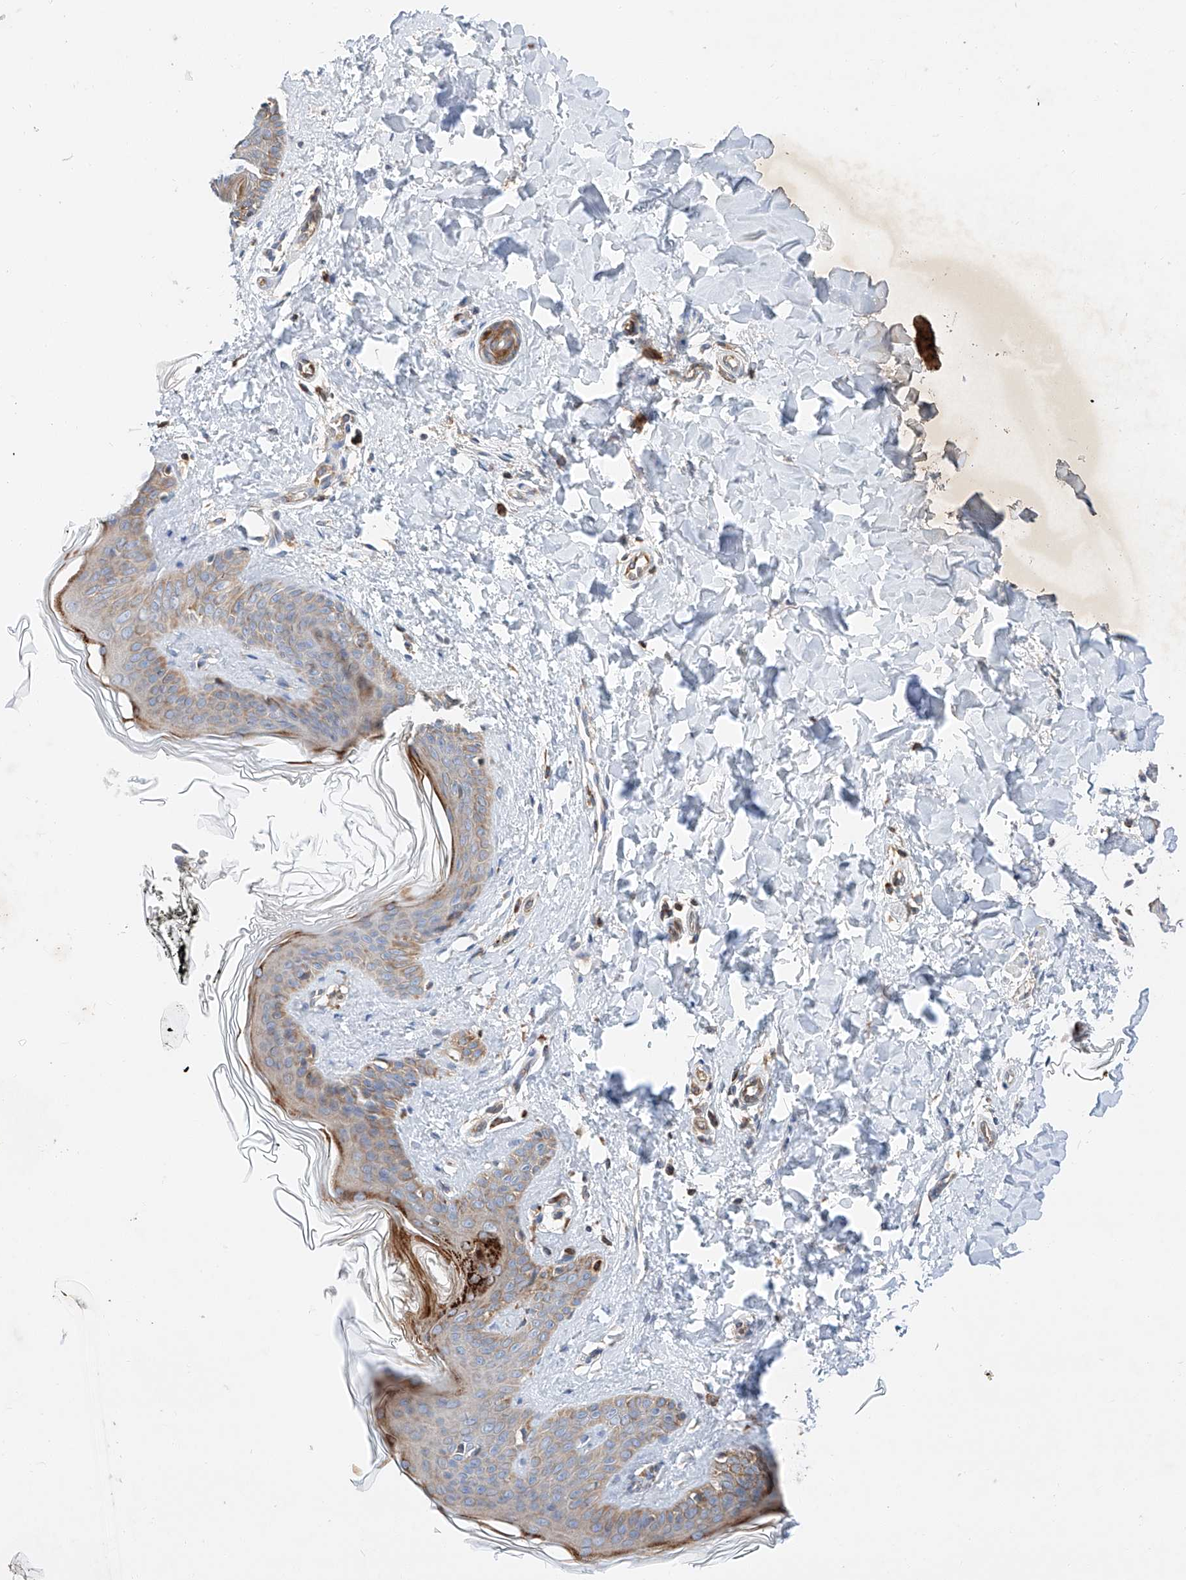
{"staining": {"intensity": "moderate", "quantity": ">75%", "location": "cytoplasmic/membranous"}, "tissue": "skin", "cell_type": "Fibroblasts", "image_type": "normal", "snomed": [{"axis": "morphology", "description": "Normal tissue, NOS"}, {"axis": "topography", "description": "Skin"}], "caption": "Human skin stained with a protein marker demonstrates moderate staining in fibroblasts.", "gene": "RUSC1", "patient": {"sex": "female", "age": 17}}